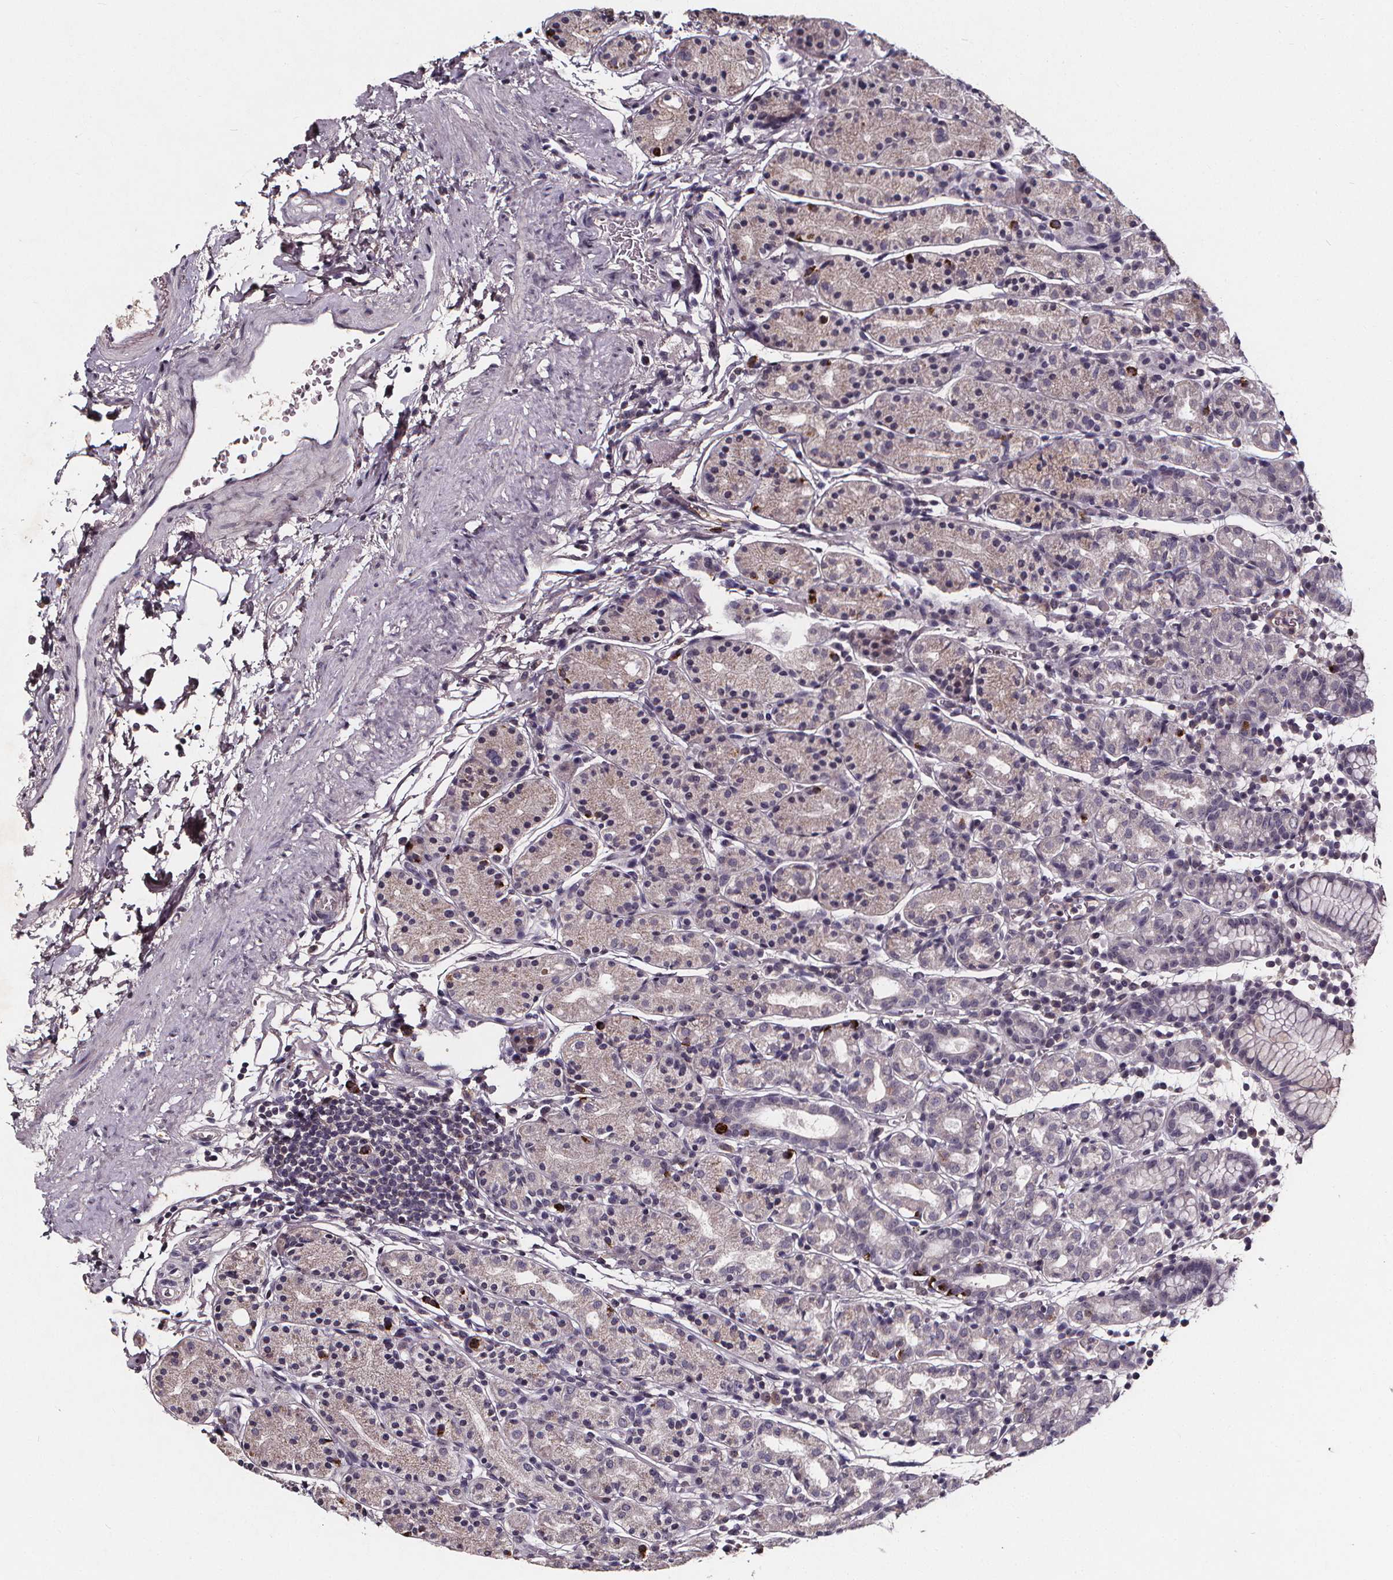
{"staining": {"intensity": "weak", "quantity": "<25%", "location": "cytoplasmic/membranous"}, "tissue": "stomach", "cell_type": "Glandular cells", "image_type": "normal", "snomed": [{"axis": "morphology", "description": "Normal tissue, NOS"}, {"axis": "topography", "description": "Stomach, upper"}, {"axis": "topography", "description": "Stomach"}], "caption": "Human stomach stained for a protein using immunohistochemistry (IHC) exhibits no expression in glandular cells.", "gene": "SPAG8", "patient": {"sex": "male", "age": 62}}